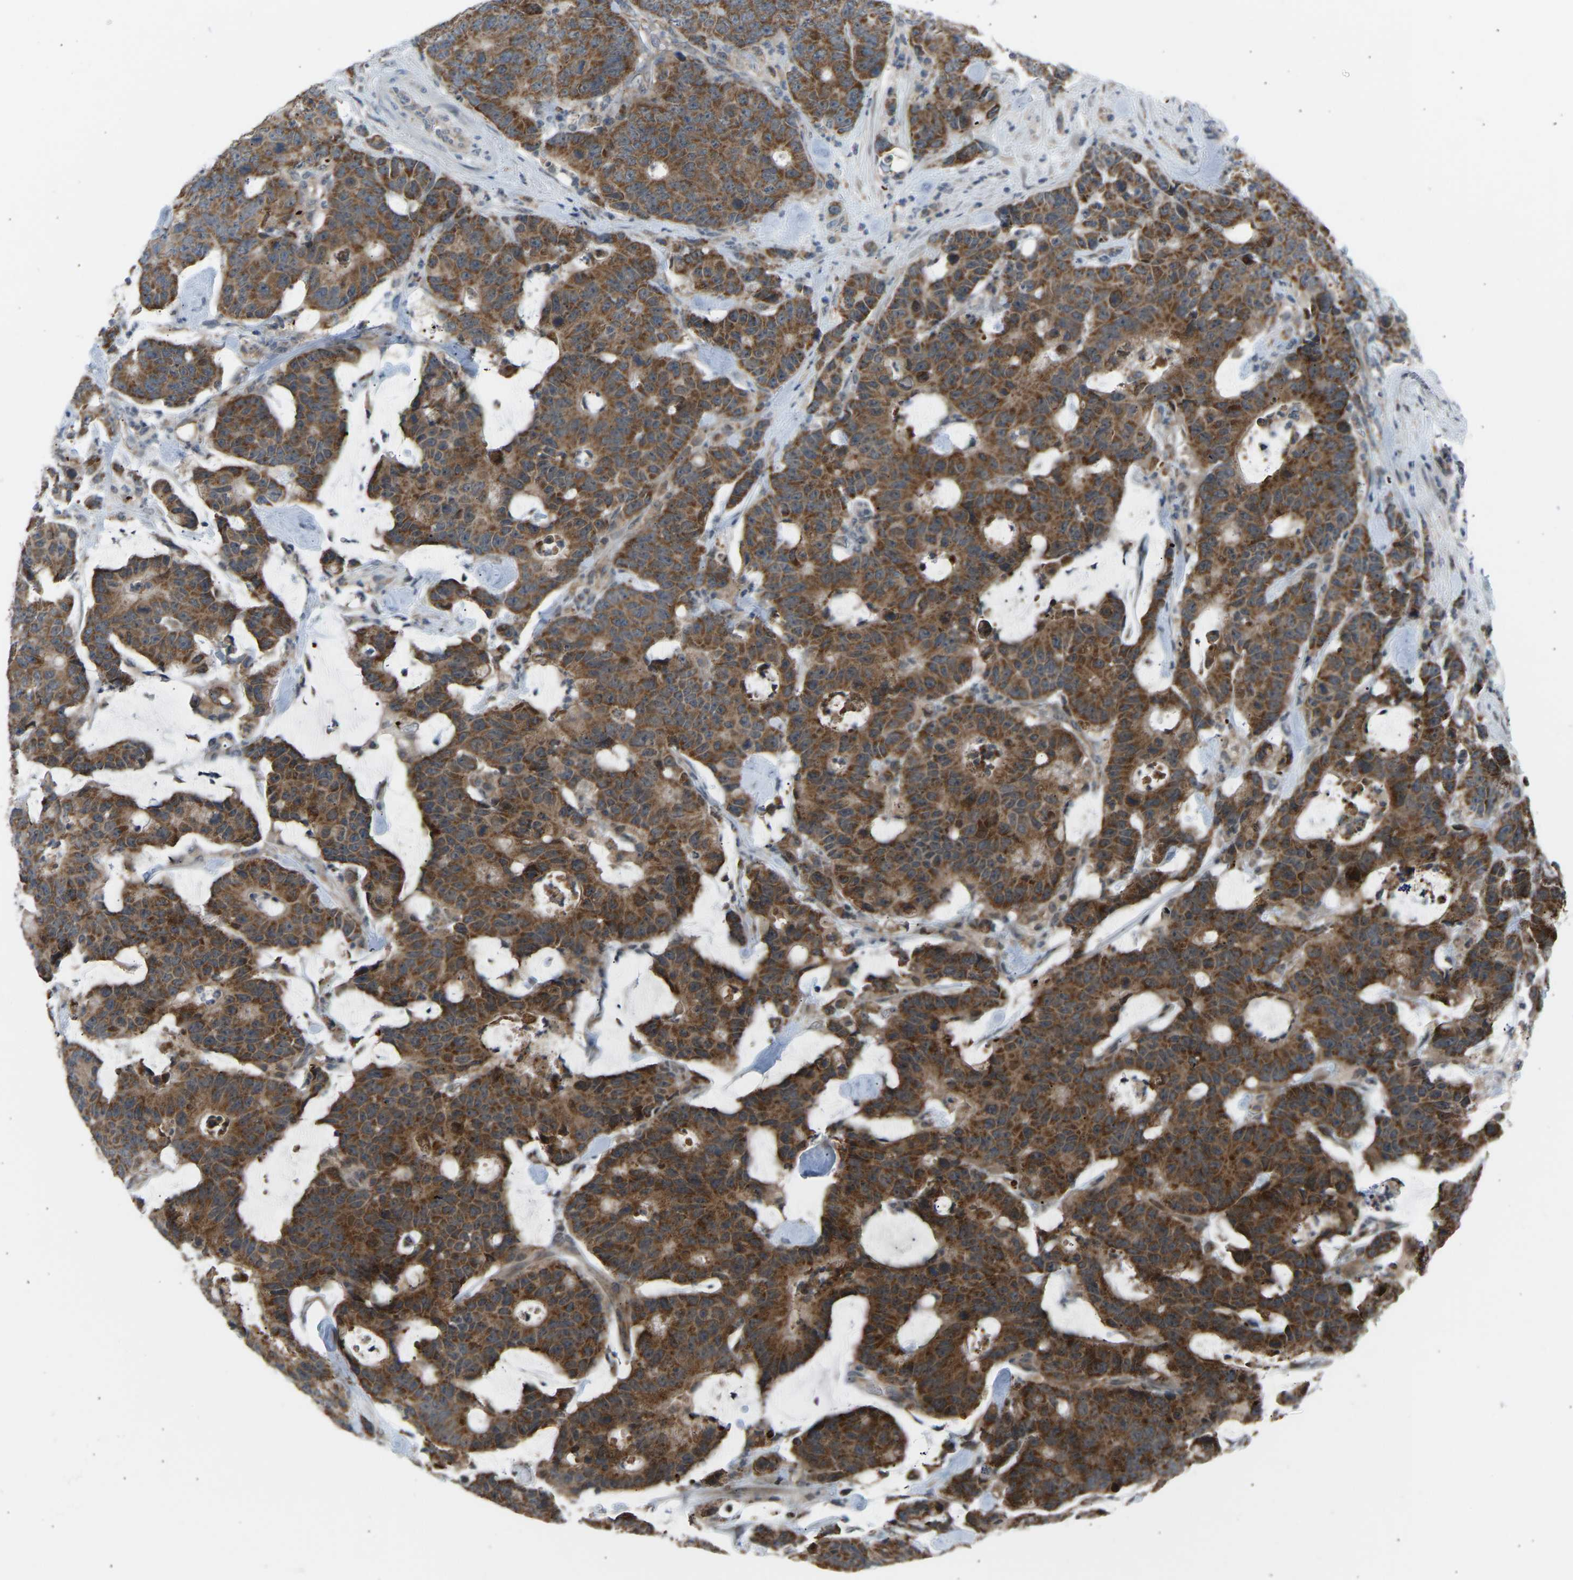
{"staining": {"intensity": "strong", "quantity": ">75%", "location": "cytoplasmic/membranous"}, "tissue": "colorectal cancer", "cell_type": "Tumor cells", "image_type": "cancer", "snomed": [{"axis": "morphology", "description": "Adenocarcinoma, NOS"}, {"axis": "topography", "description": "Colon"}], "caption": "Immunohistochemistry (IHC) histopathology image of colorectal adenocarcinoma stained for a protein (brown), which displays high levels of strong cytoplasmic/membranous expression in about >75% of tumor cells.", "gene": "SLIRP", "patient": {"sex": "female", "age": 86}}